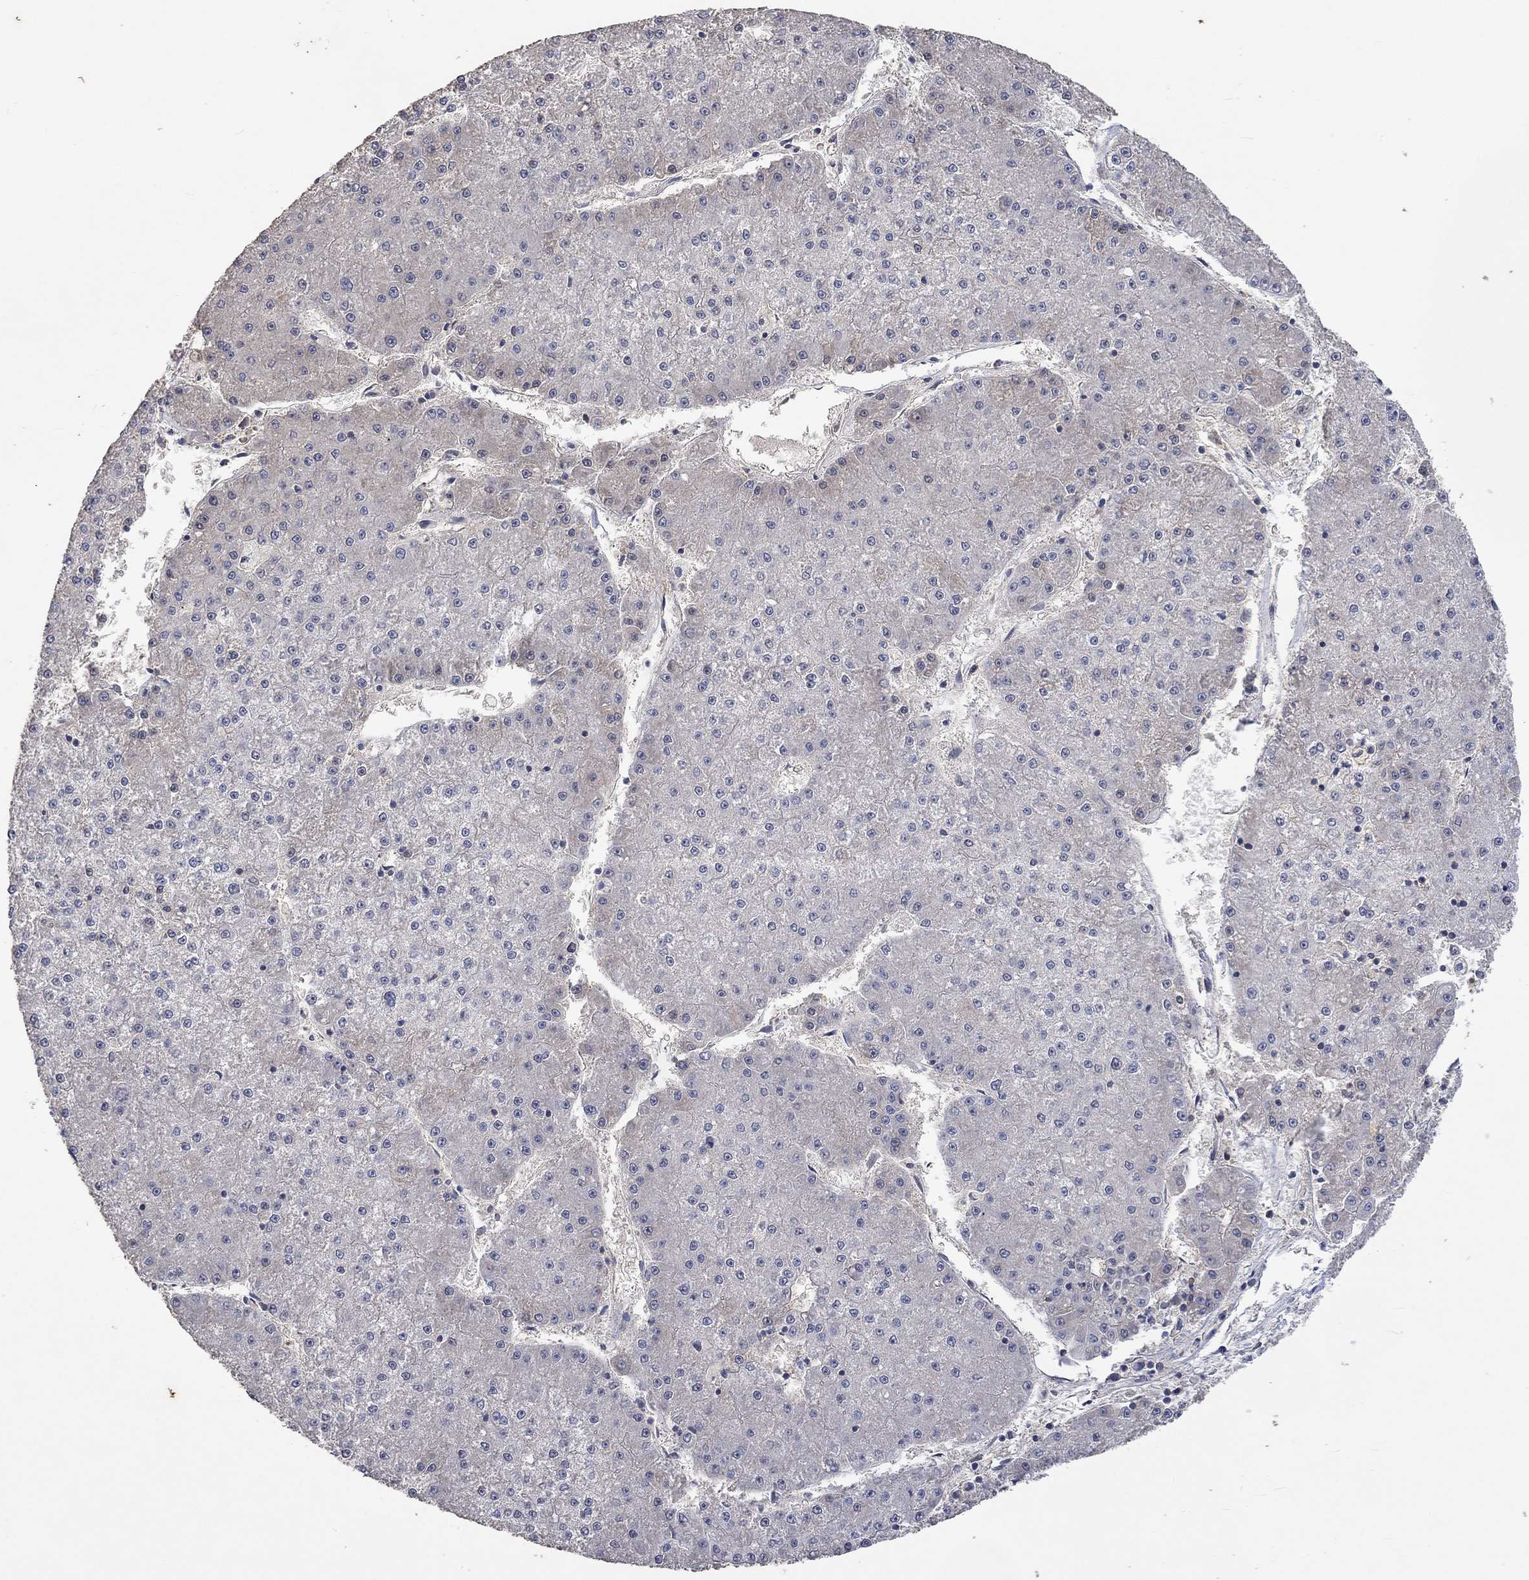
{"staining": {"intensity": "weak", "quantity": "<25%", "location": "cytoplasmic/membranous"}, "tissue": "liver cancer", "cell_type": "Tumor cells", "image_type": "cancer", "snomed": [{"axis": "morphology", "description": "Carcinoma, Hepatocellular, NOS"}, {"axis": "topography", "description": "Liver"}], "caption": "There is no significant staining in tumor cells of liver cancer. The staining is performed using DAB brown chromogen with nuclei counter-stained in using hematoxylin.", "gene": "PTPN20", "patient": {"sex": "male", "age": 73}}